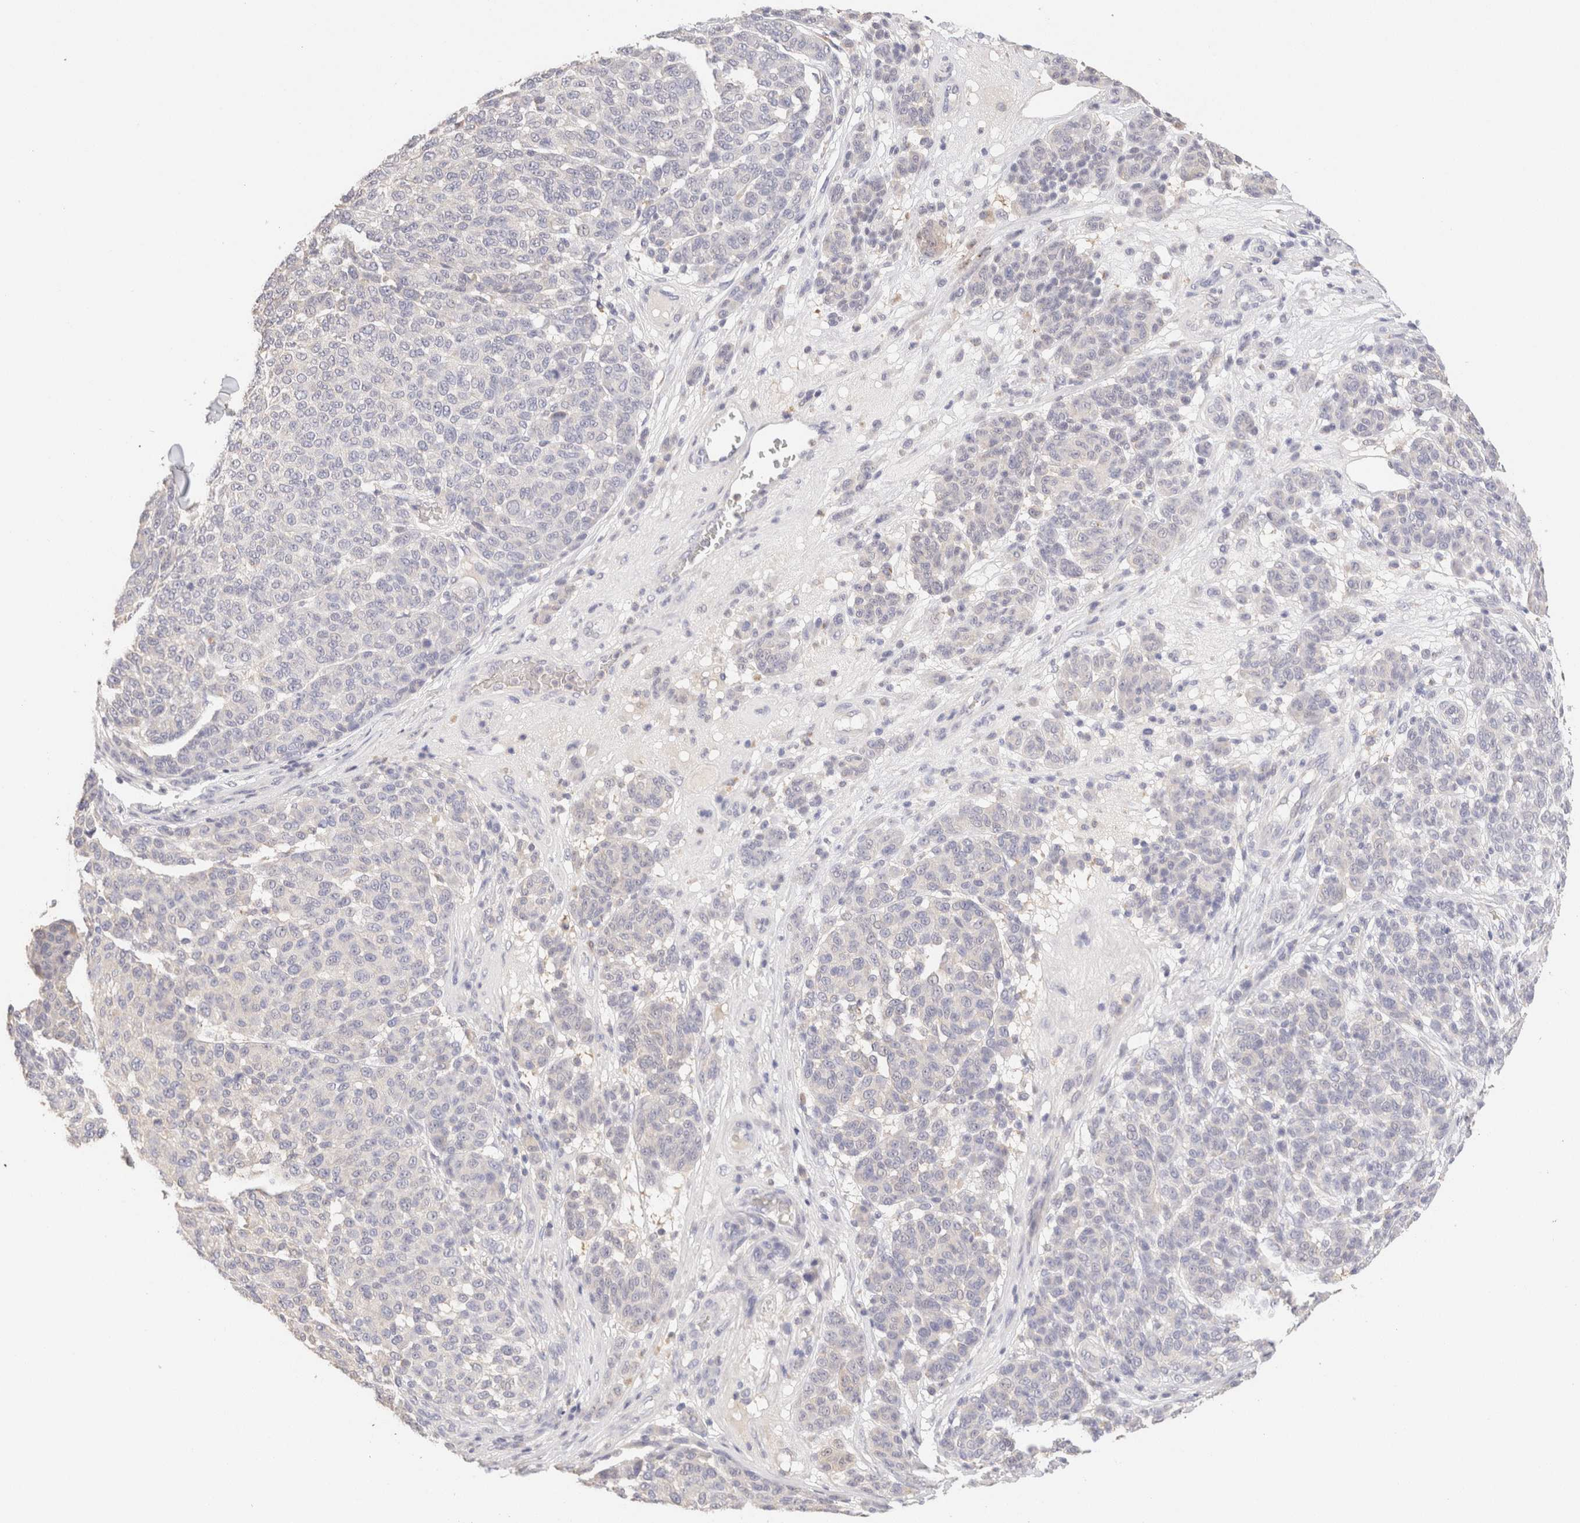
{"staining": {"intensity": "negative", "quantity": "none", "location": "none"}, "tissue": "melanoma", "cell_type": "Tumor cells", "image_type": "cancer", "snomed": [{"axis": "morphology", "description": "Malignant melanoma, NOS"}, {"axis": "topography", "description": "Skin"}], "caption": "Tumor cells show no significant protein staining in malignant melanoma. The staining was performed using DAB to visualize the protein expression in brown, while the nuclei were stained in blue with hematoxylin (Magnification: 20x).", "gene": "SCGB2A2", "patient": {"sex": "male", "age": 59}}